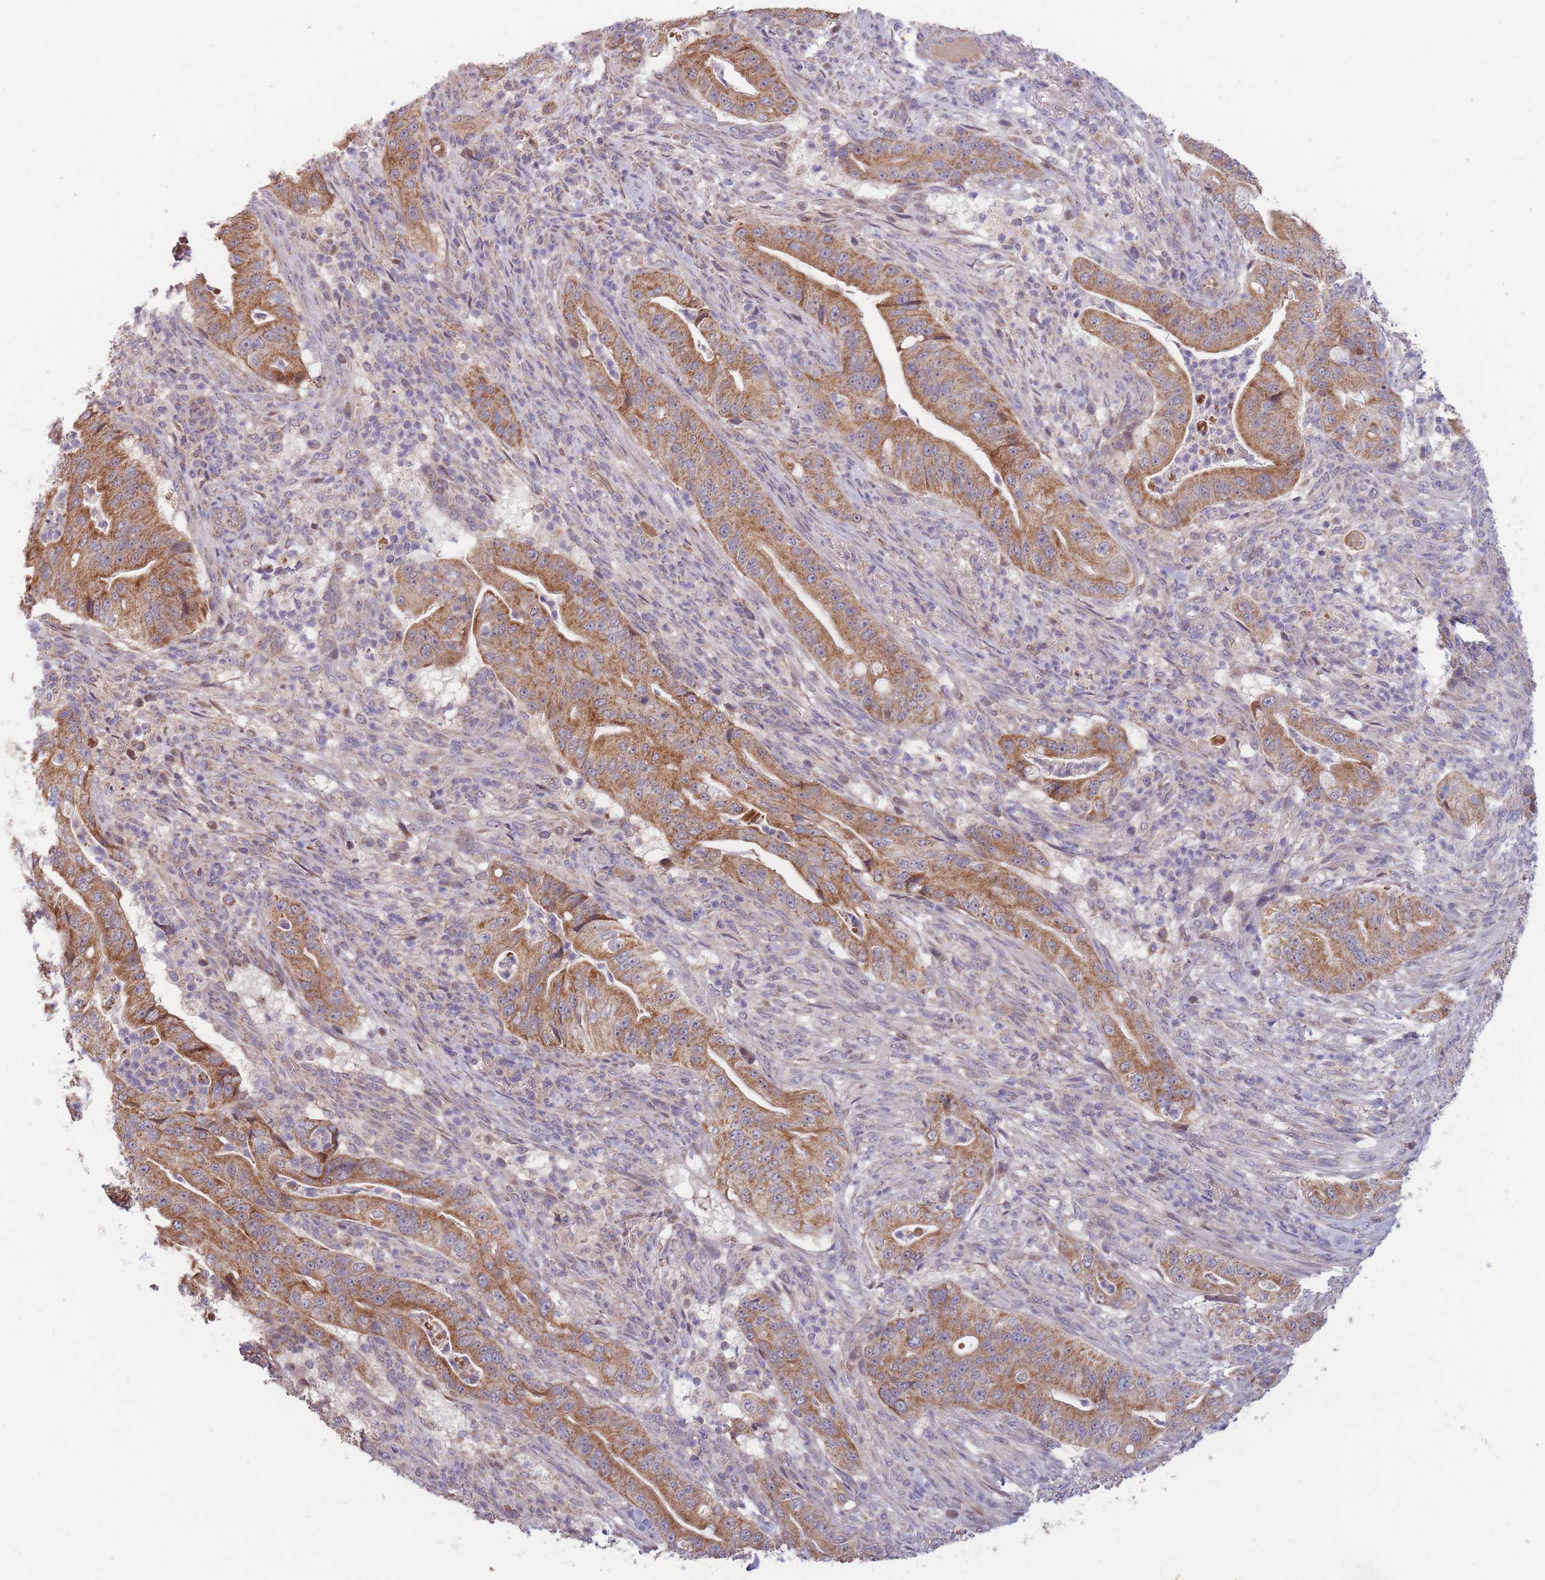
{"staining": {"intensity": "moderate", "quantity": ">75%", "location": "cytoplasmic/membranous"}, "tissue": "pancreatic cancer", "cell_type": "Tumor cells", "image_type": "cancer", "snomed": [{"axis": "morphology", "description": "Adenocarcinoma, NOS"}, {"axis": "topography", "description": "Pancreas"}], "caption": "Pancreatic cancer tissue displays moderate cytoplasmic/membranous positivity in approximately >75% of tumor cells, visualized by immunohistochemistry.", "gene": "PTPMT1", "patient": {"sex": "male", "age": 71}}